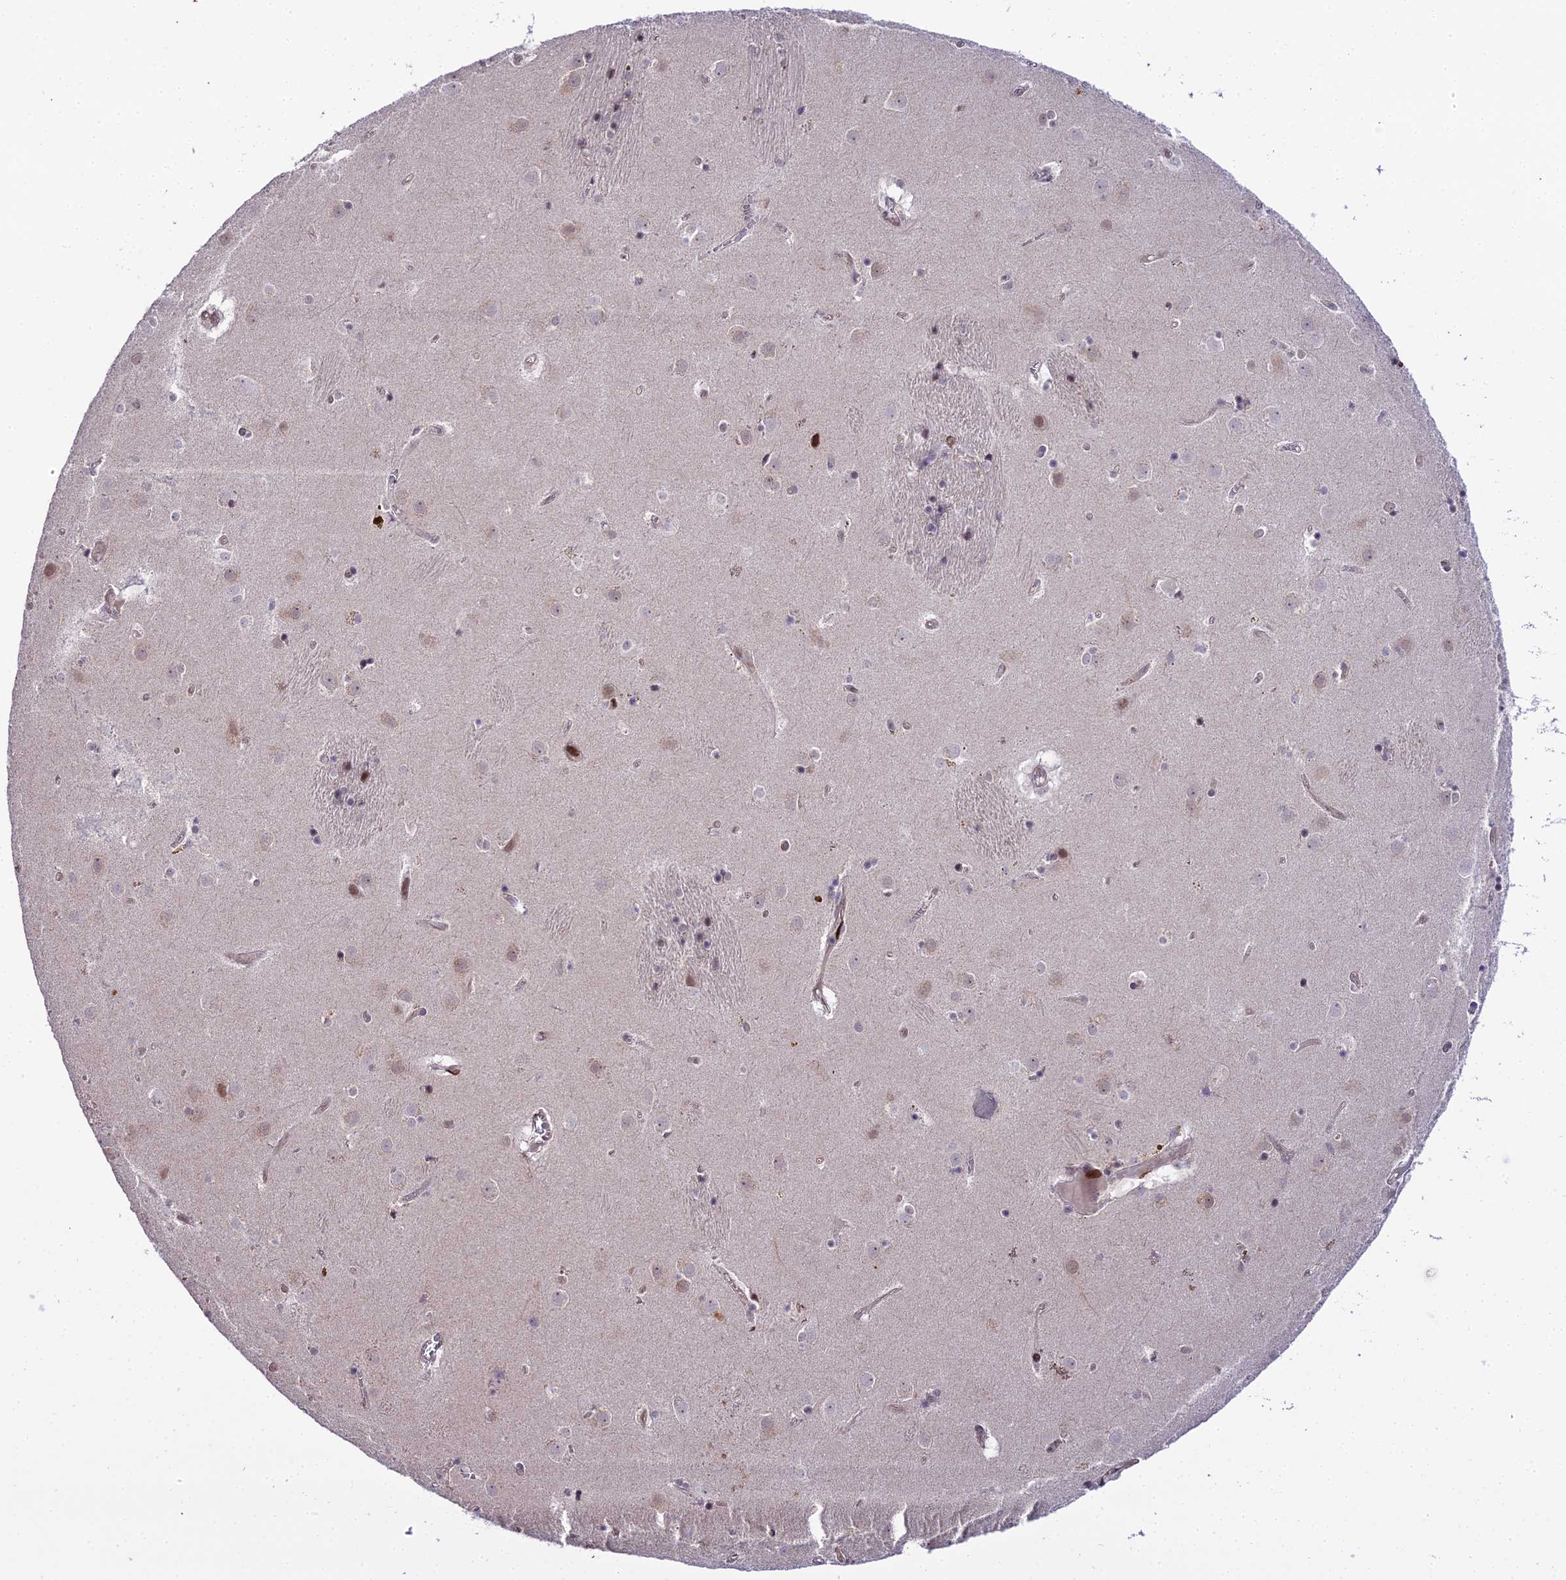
{"staining": {"intensity": "weak", "quantity": "<25%", "location": "nuclear"}, "tissue": "caudate", "cell_type": "Glial cells", "image_type": "normal", "snomed": [{"axis": "morphology", "description": "Normal tissue, NOS"}, {"axis": "topography", "description": "Lateral ventricle wall"}], "caption": "This is a image of immunohistochemistry (IHC) staining of unremarkable caudate, which shows no positivity in glial cells.", "gene": "ZNF707", "patient": {"sex": "male", "age": 70}}